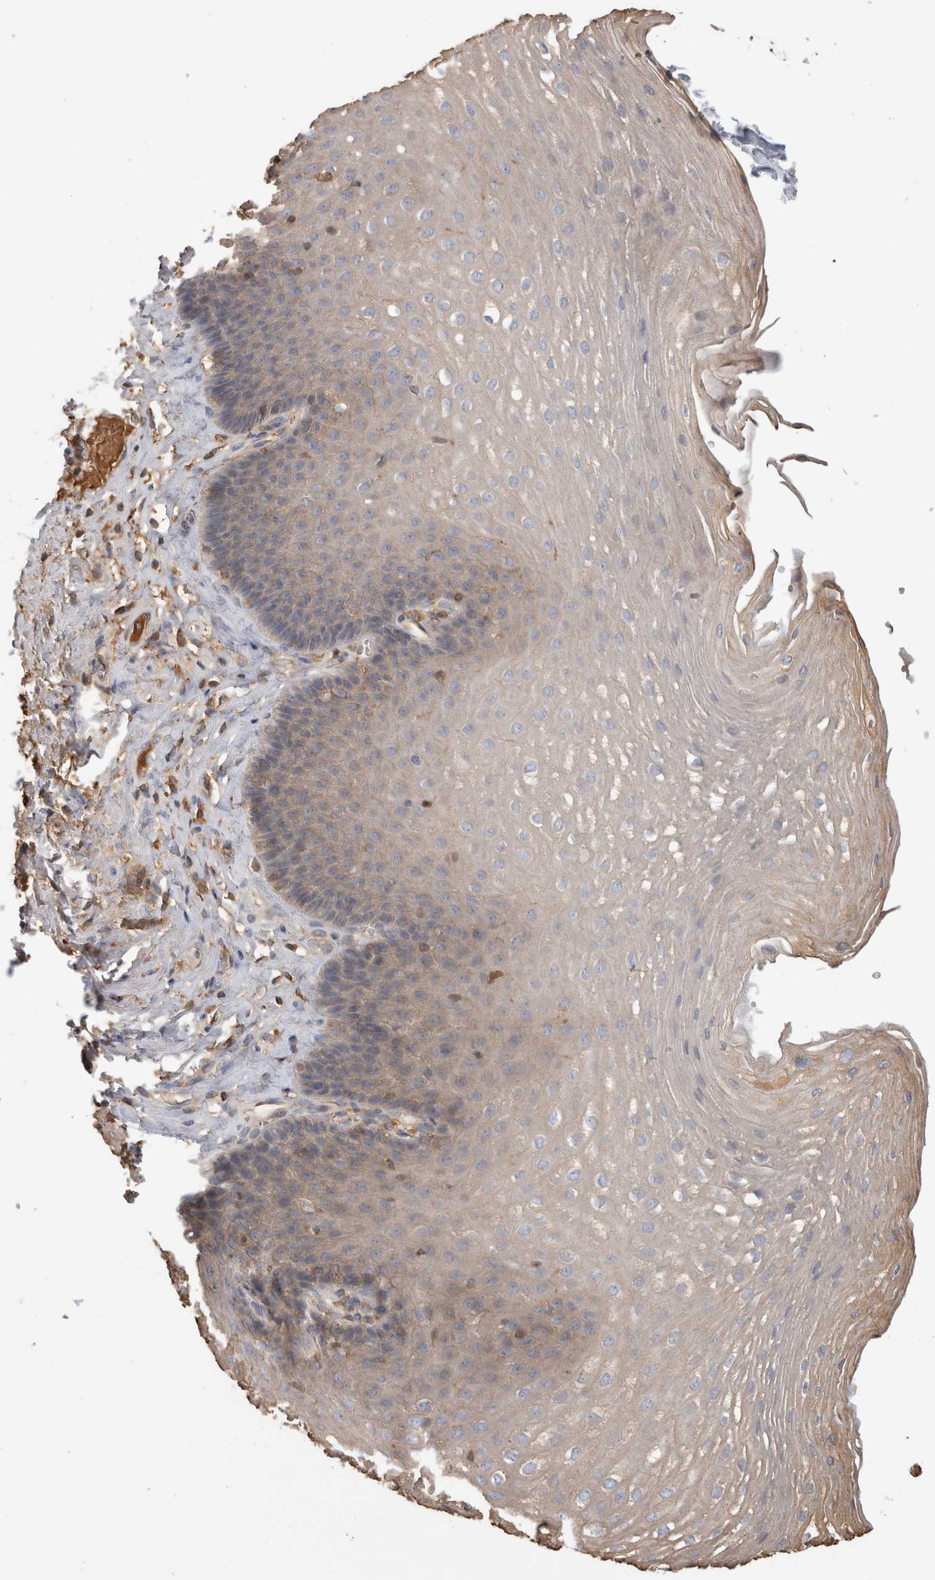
{"staining": {"intensity": "weak", "quantity": "25%-75%", "location": "cytoplasmic/membranous"}, "tissue": "esophagus", "cell_type": "Squamous epithelial cells", "image_type": "normal", "snomed": [{"axis": "morphology", "description": "Normal tissue, NOS"}, {"axis": "topography", "description": "Esophagus"}], "caption": "The photomicrograph displays immunohistochemical staining of normal esophagus. There is weak cytoplasmic/membranous expression is appreciated in approximately 25%-75% of squamous epithelial cells. Immunohistochemistry (ihc) stains the protein of interest in brown and the nuclei are stained blue.", "gene": "TBCE", "patient": {"sex": "female", "age": 66}}